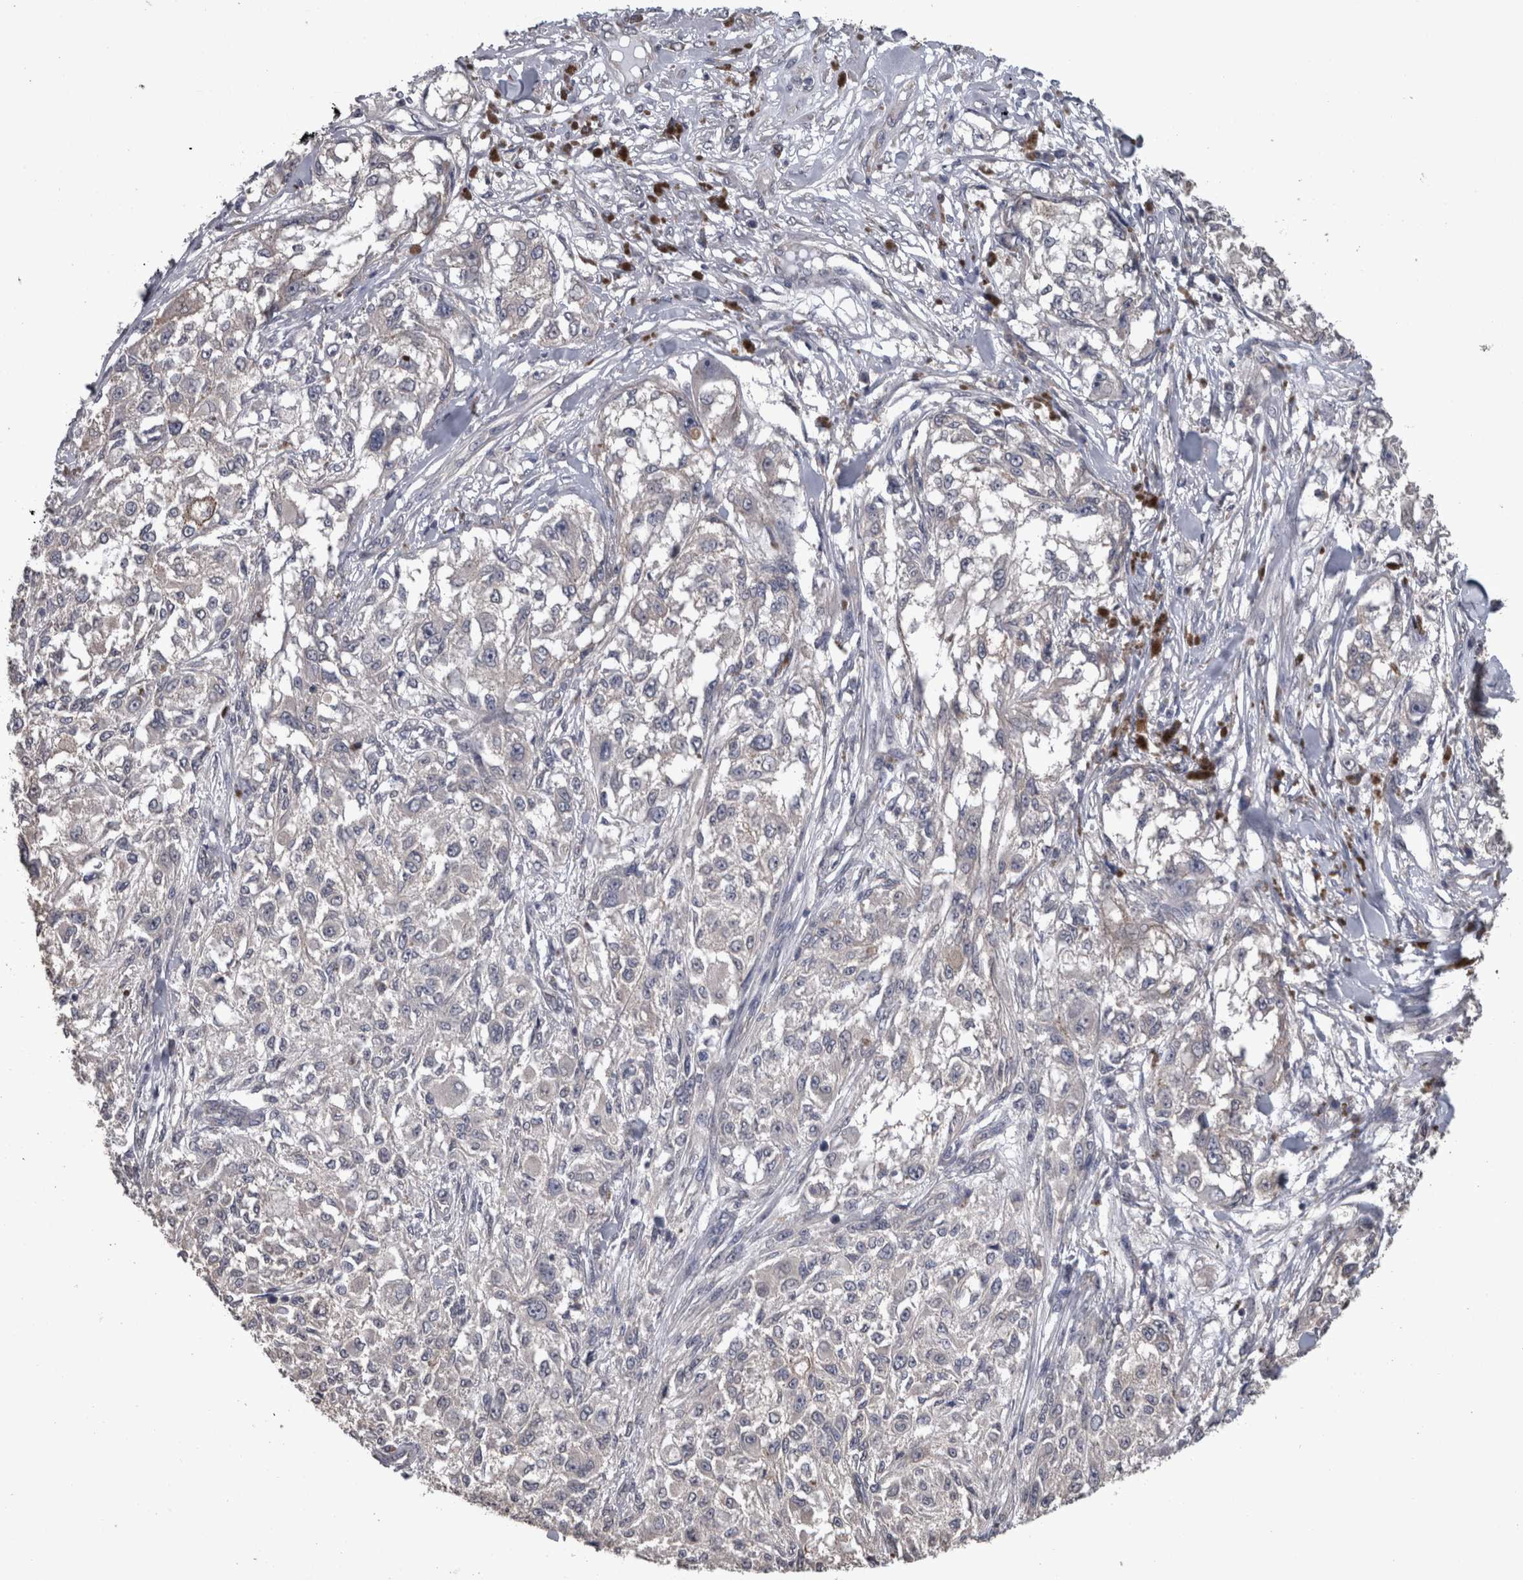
{"staining": {"intensity": "negative", "quantity": "none", "location": "none"}, "tissue": "melanoma", "cell_type": "Tumor cells", "image_type": "cancer", "snomed": [{"axis": "morphology", "description": "Necrosis, NOS"}, {"axis": "morphology", "description": "Malignant melanoma, NOS"}, {"axis": "topography", "description": "Skin"}], "caption": "This is an immunohistochemistry (IHC) image of malignant melanoma. There is no expression in tumor cells.", "gene": "DDX6", "patient": {"sex": "female", "age": 87}}